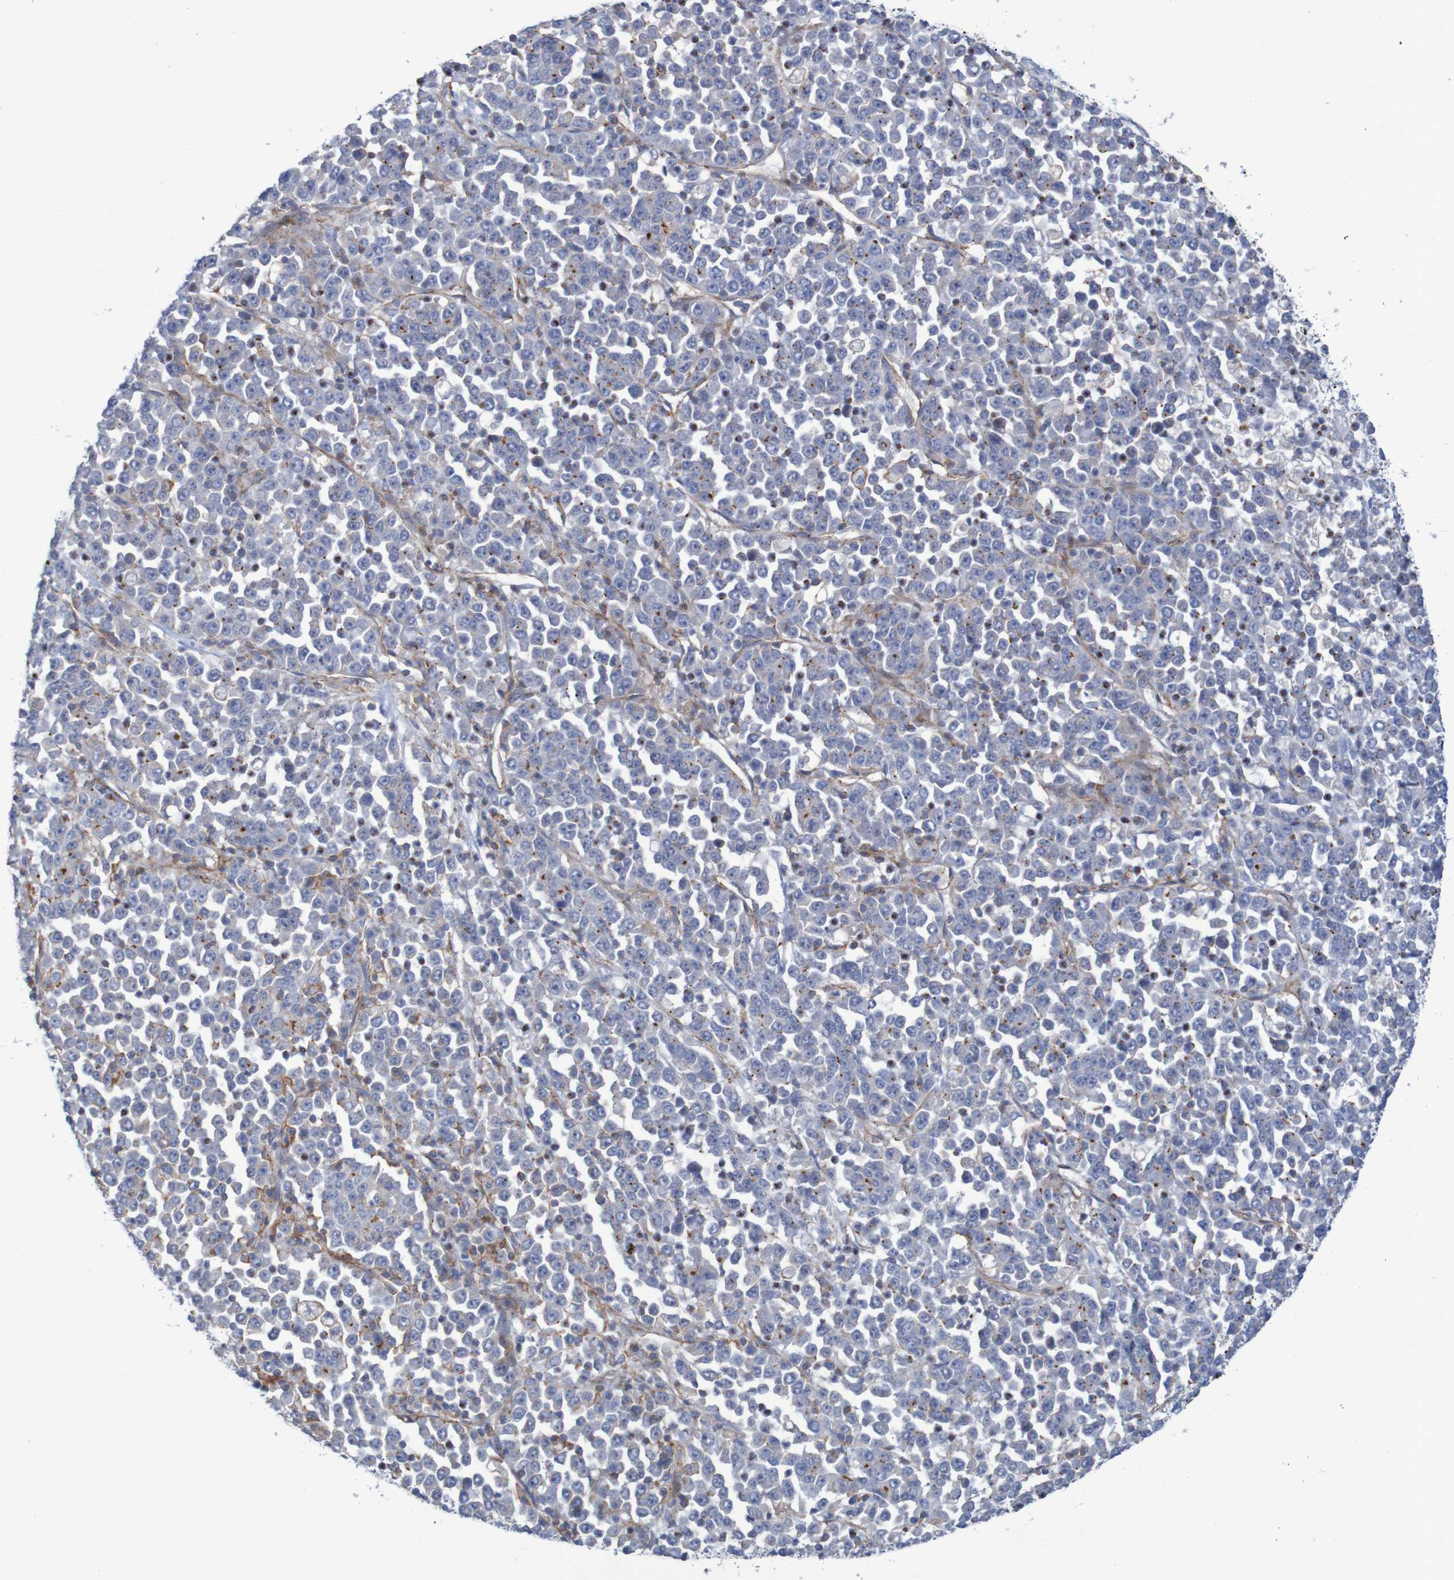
{"staining": {"intensity": "negative", "quantity": "none", "location": "none"}, "tissue": "stomach cancer", "cell_type": "Tumor cells", "image_type": "cancer", "snomed": [{"axis": "morphology", "description": "Normal tissue, NOS"}, {"axis": "morphology", "description": "Adenocarcinoma, NOS"}, {"axis": "topography", "description": "Stomach, upper"}, {"axis": "topography", "description": "Stomach"}], "caption": "Tumor cells are negative for protein expression in human adenocarcinoma (stomach).", "gene": "NECTIN2", "patient": {"sex": "male", "age": 59}}